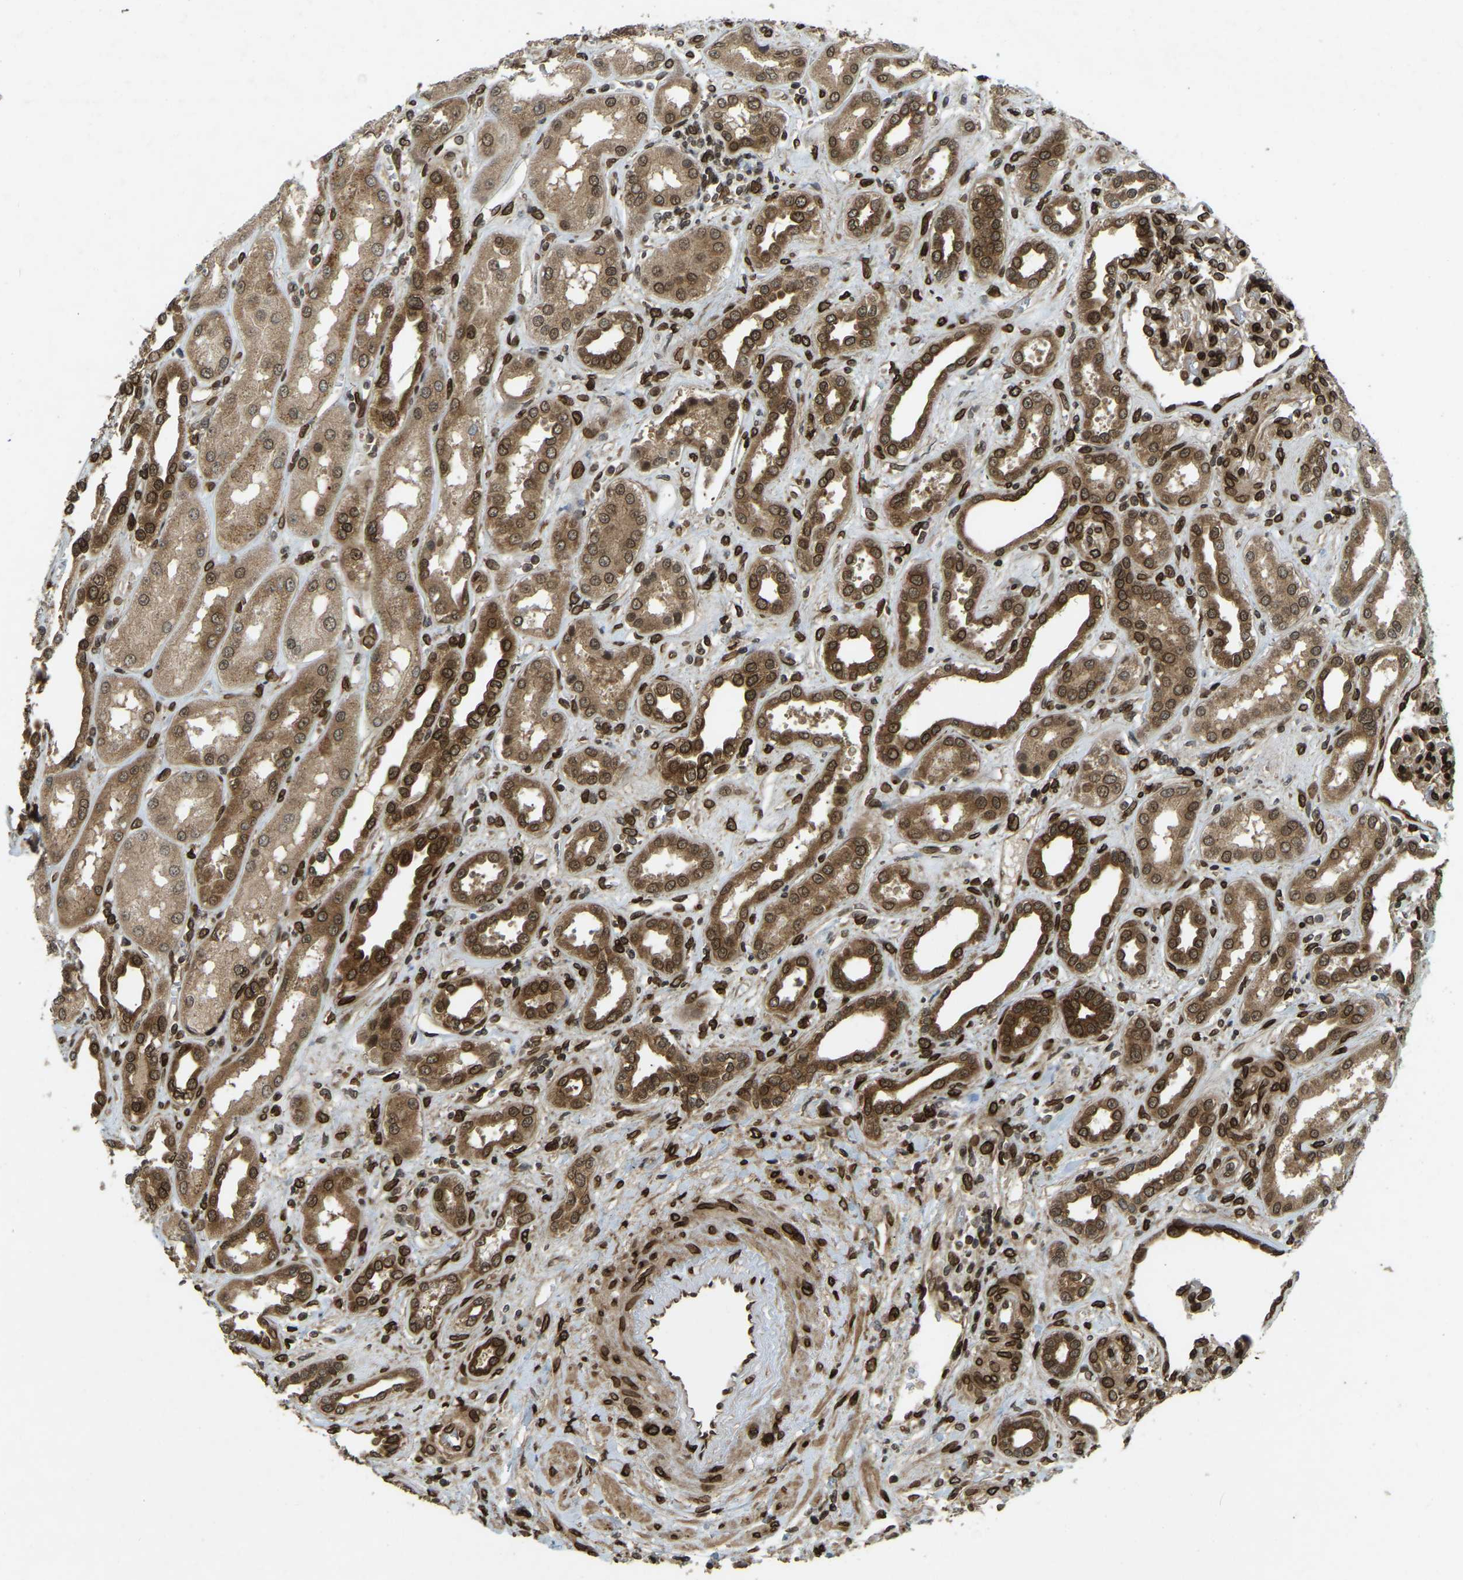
{"staining": {"intensity": "moderate", "quantity": ">75%", "location": "cytoplasmic/membranous,nuclear"}, "tissue": "kidney", "cell_type": "Cells in glomeruli", "image_type": "normal", "snomed": [{"axis": "morphology", "description": "Normal tissue, NOS"}, {"axis": "topography", "description": "Kidney"}], "caption": "The histopathology image reveals a brown stain indicating the presence of a protein in the cytoplasmic/membranous,nuclear of cells in glomeruli in kidney.", "gene": "SYNE1", "patient": {"sex": "male", "age": 59}}